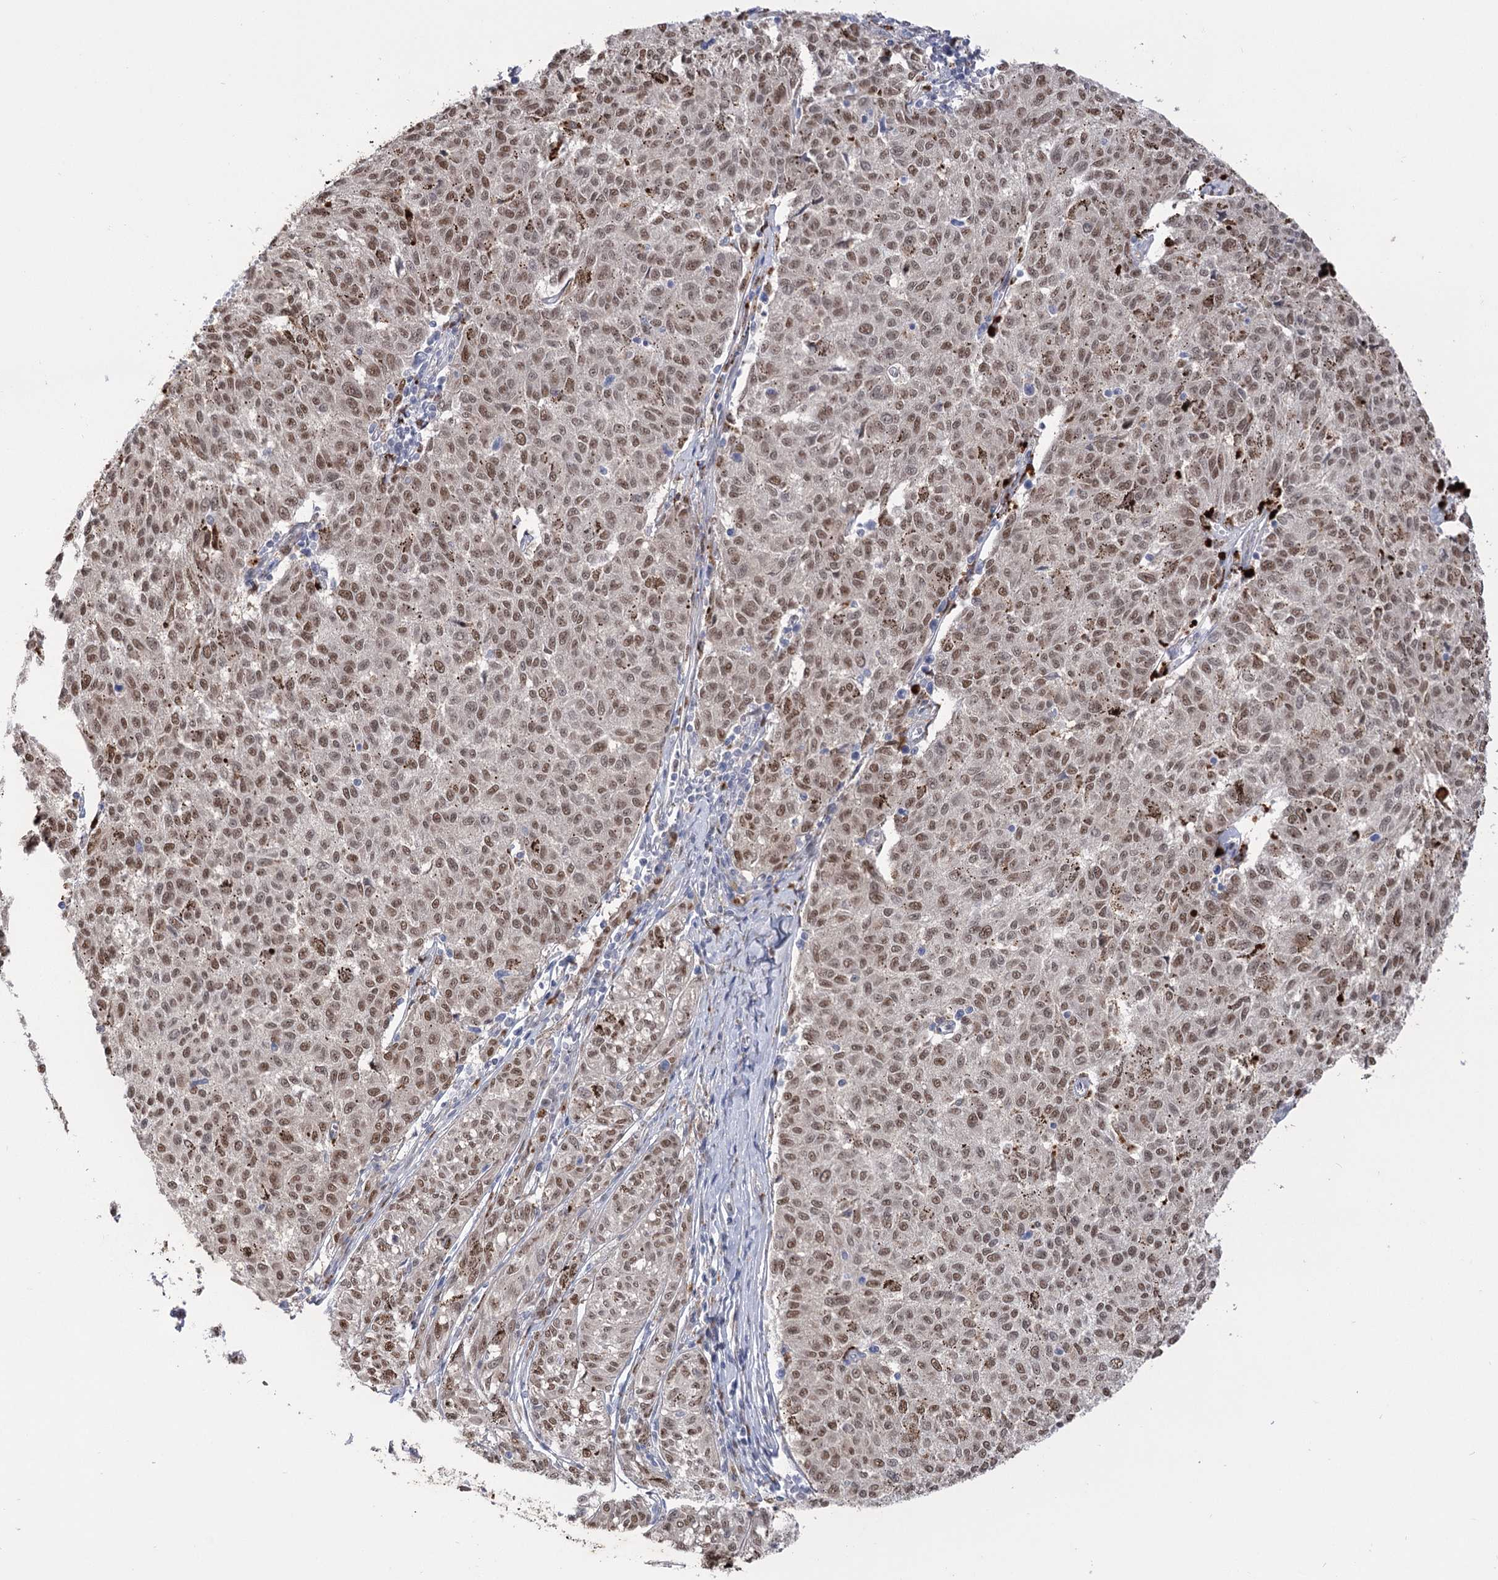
{"staining": {"intensity": "moderate", "quantity": ">75%", "location": "nuclear"}, "tissue": "melanoma", "cell_type": "Tumor cells", "image_type": "cancer", "snomed": [{"axis": "morphology", "description": "Malignant melanoma, NOS"}, {"axis": "topography", "description": "Skin"}], "caption": "Moderate nuclear staining is present in about >75% of tumor cells in melanoma. The staining was performed using DAB, with brown indicating positive protein expression. Nuclei are stained blue with hematoxylin.", "gene": "SIAE", "patient": {"sex": "female", "age": 72}}